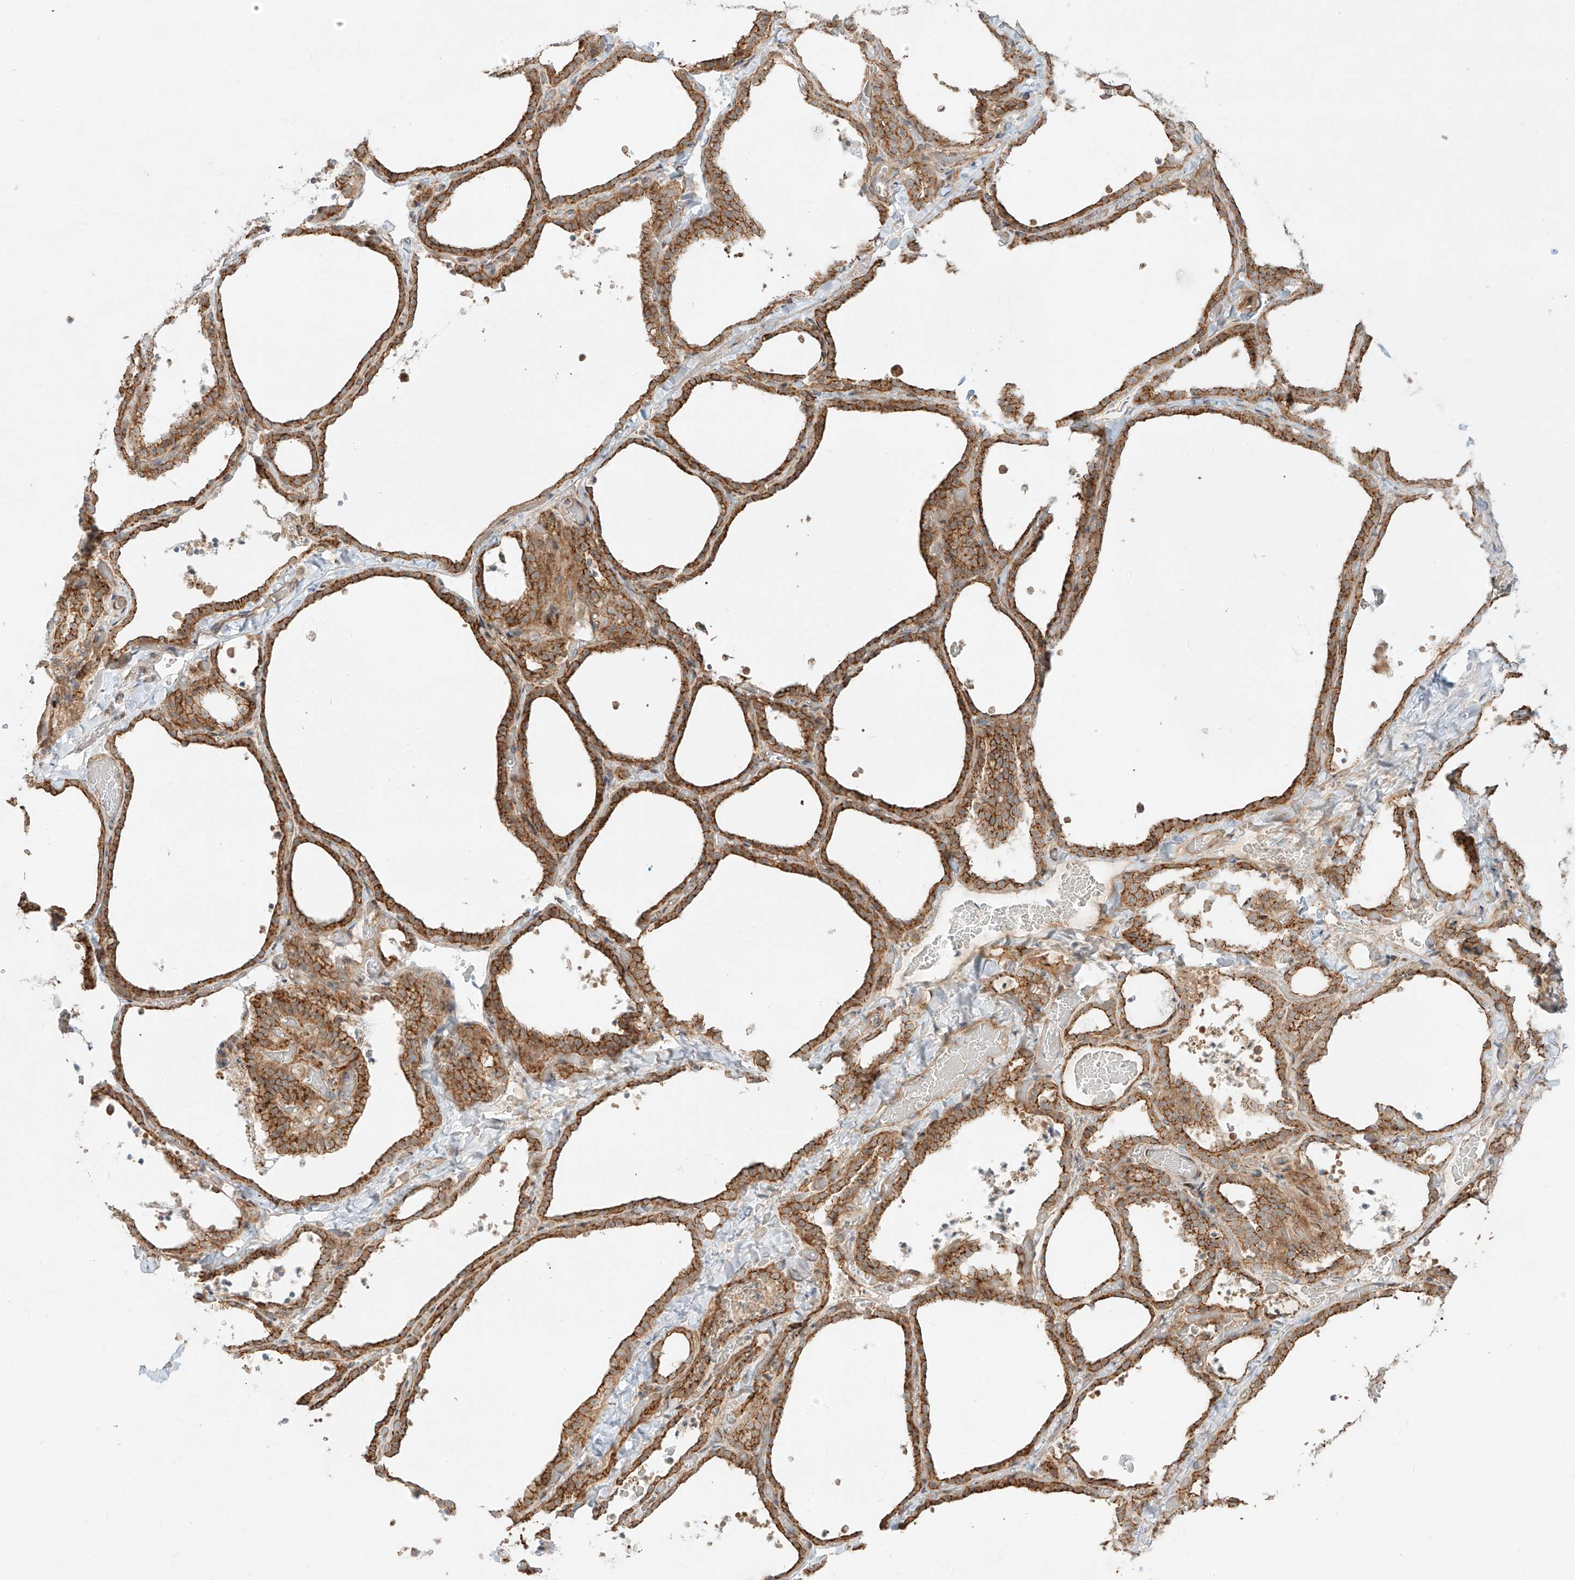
{"staining": {"intensity": "moderate", "quantity": ">75%", "location": "cytoplasmic/membranous"}, "tissue": "thyroid gland", "cell_type": "Glandular cells", "image_type": "normal", "snomed": [{"axis": "morphology", "description": "Normal tissue, NOS"}, {"axis": "topography", "description": "Thyroid gland"}], "caption": "Protein expression analysis of unremarkable thyroid gland exhibits moderate cytoplasmic/membranous staining in approximately >75% of glandular cells.", "gene": "ZNF287", "patient": {"sex": "female", "age": 22}}